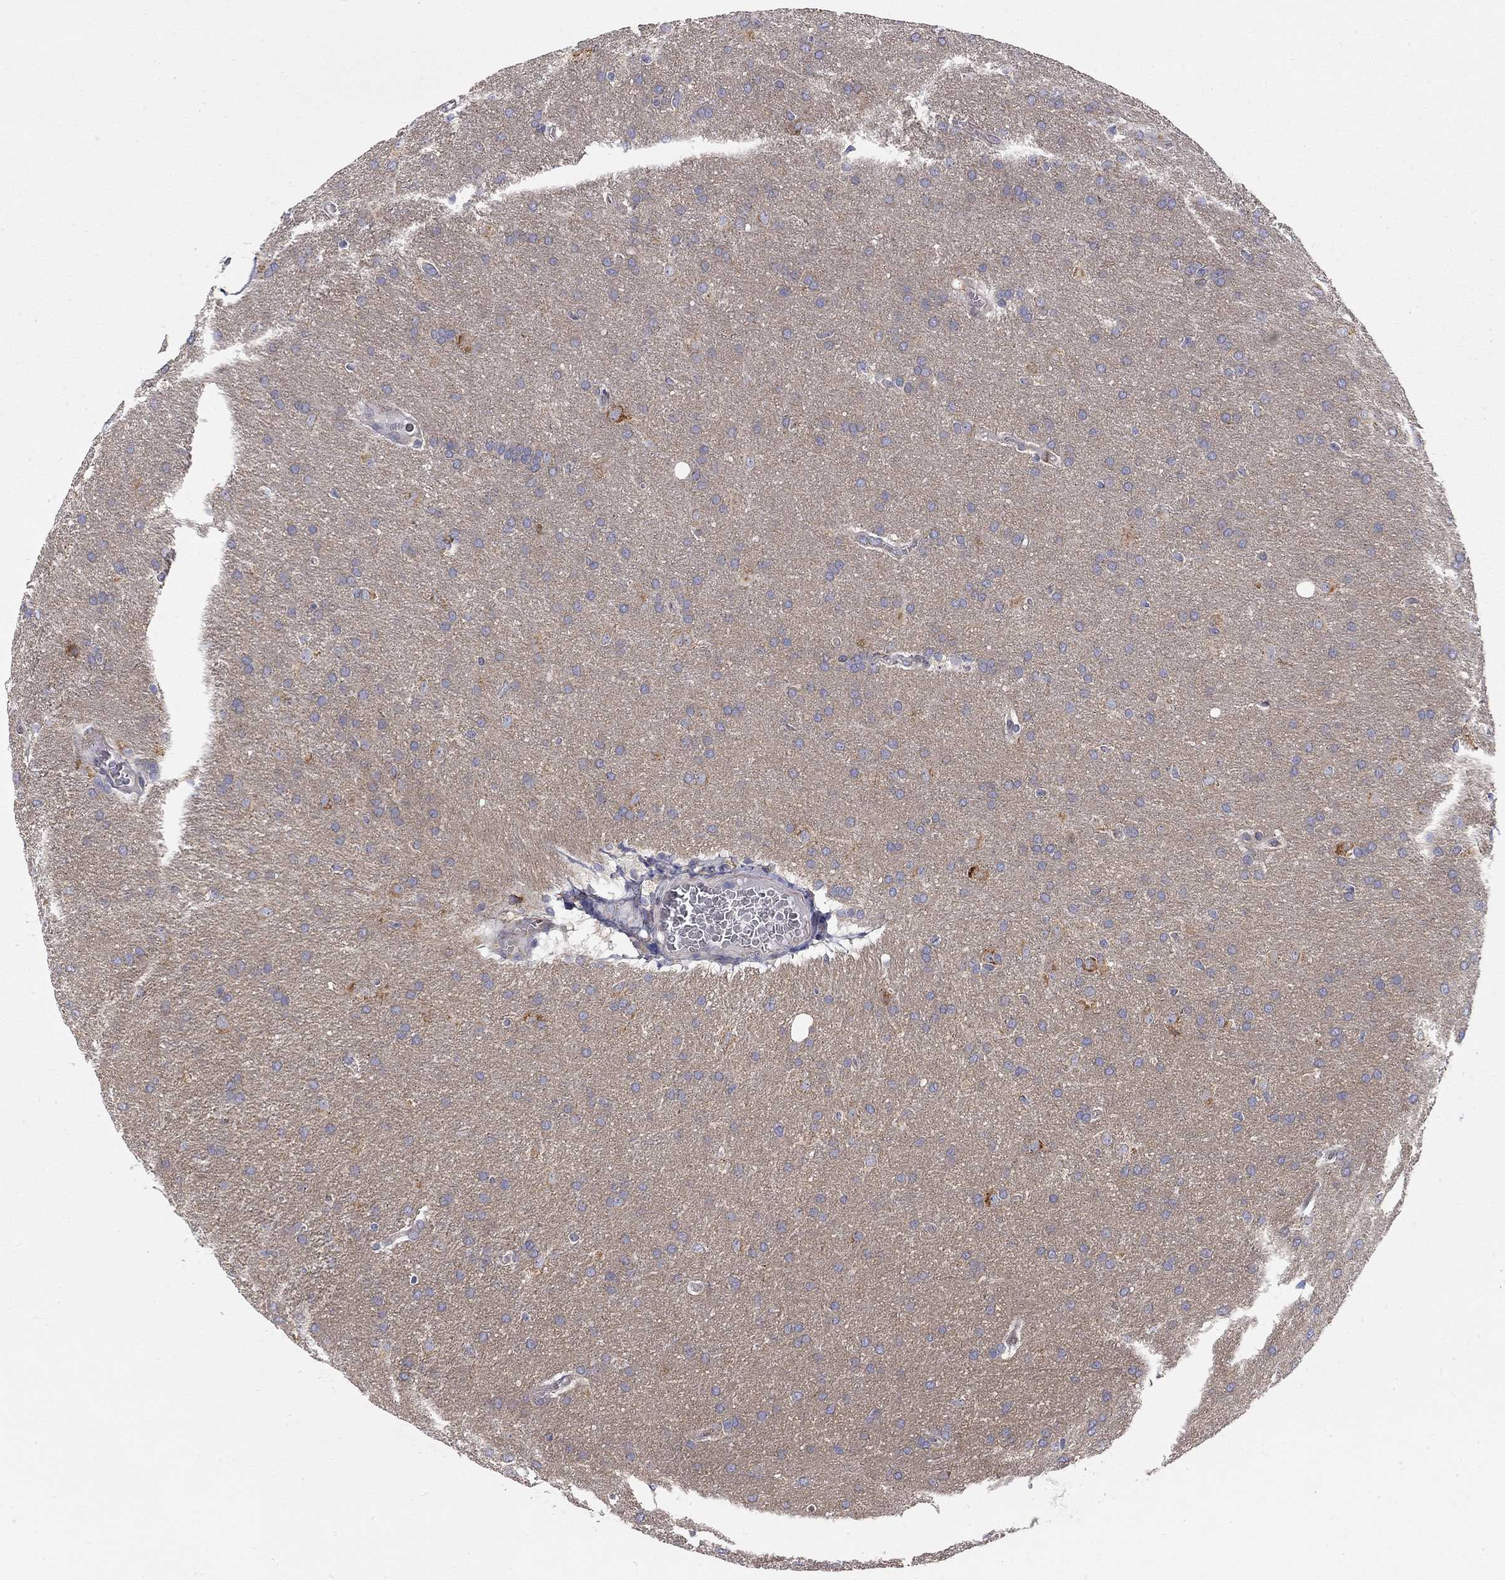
{"staining": {"intensity": "negative", "quantity": "none", "location": "none"}, "tissue": "glioma", "cell_type": "Tumor cells", "image_type": "cancer", "snomed": [{"axis": "morphology", "description": "Glioma, malignant, Low grade"}, {"axis": "topography", "description": "Brain"}], "caption": "IHC histopathology image of glioma stained for a protein (brown), which exhibits no staining in tumor cells.", "gene": "CASTOR1", "patient": {"sex": "female", "age": 32}}